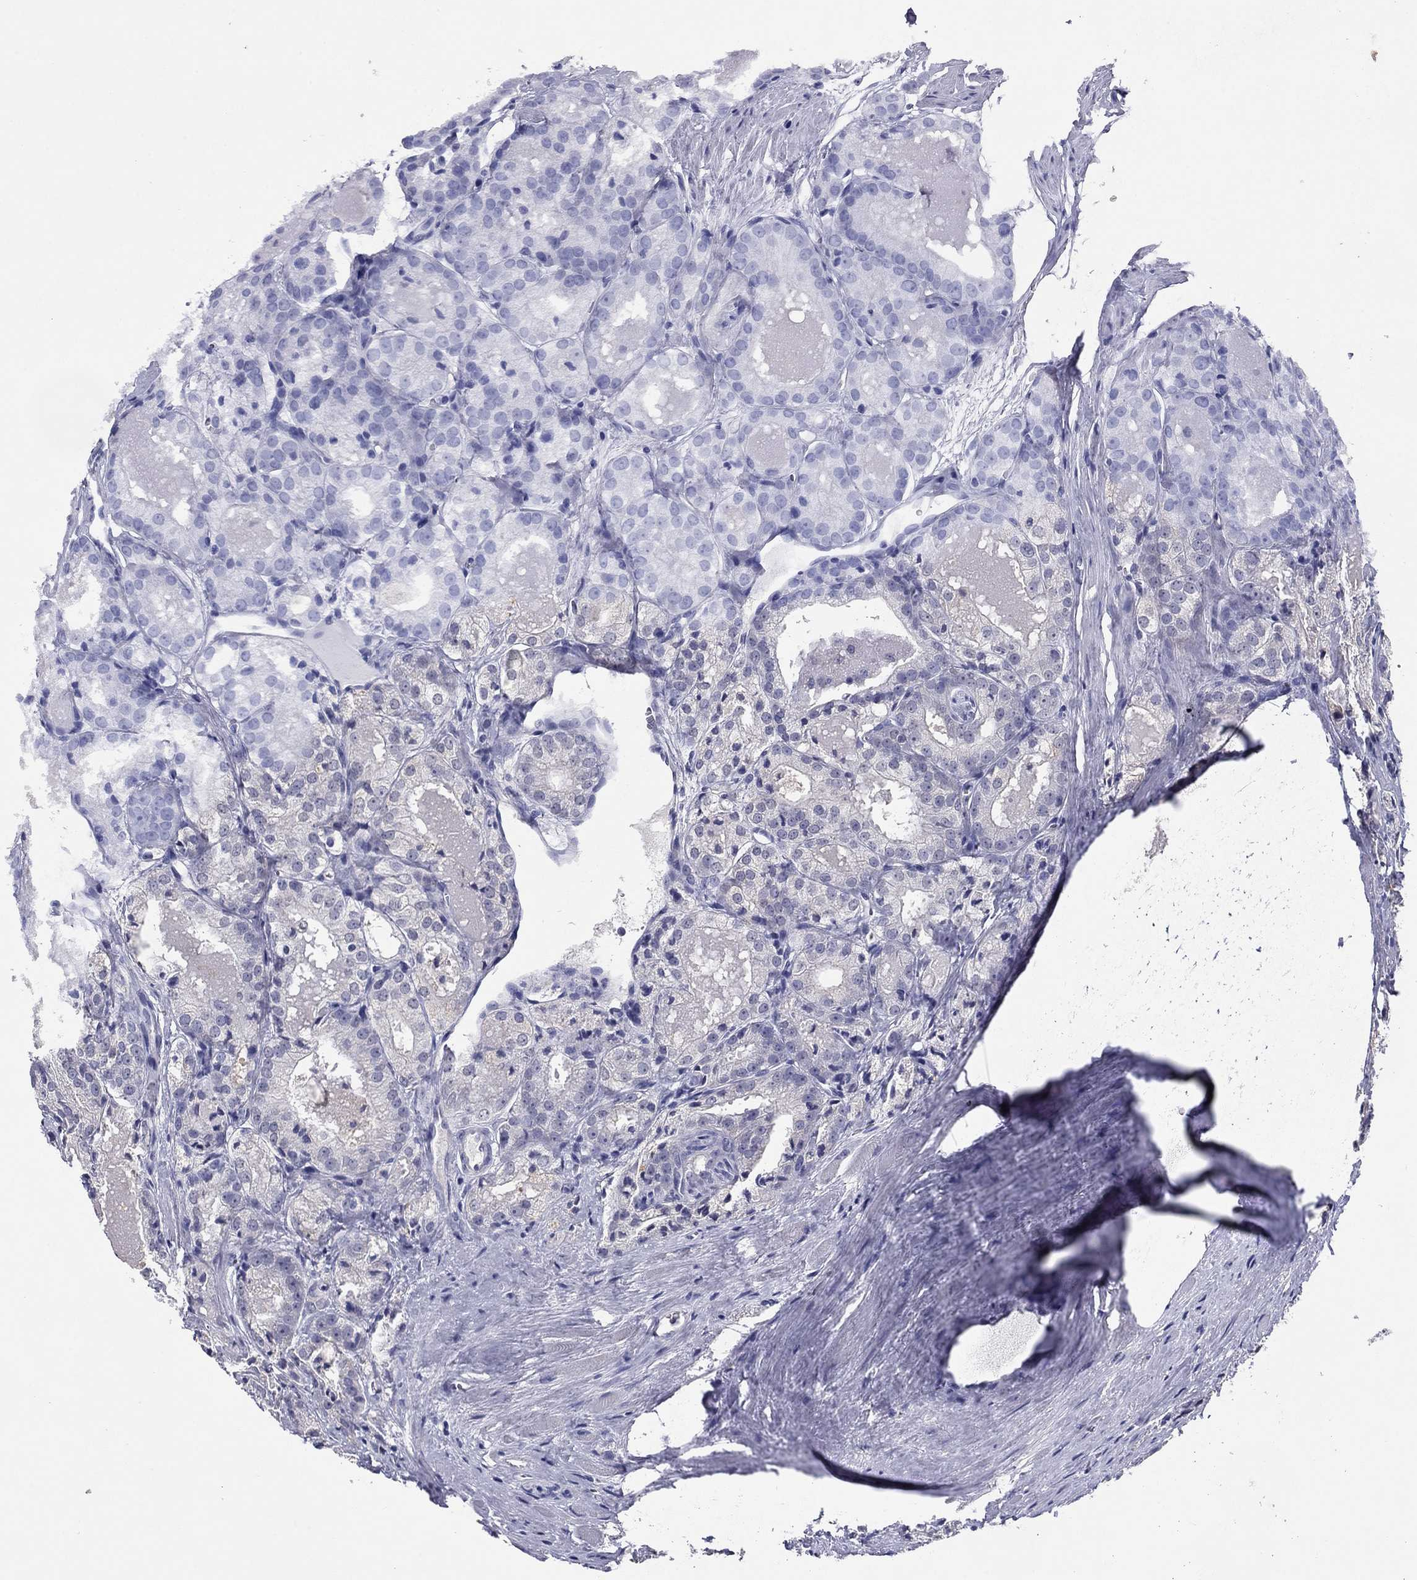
{"staining": {"intensity": "negative", "quantity": "none", "location": "none"}, "tissue": "prostate cancer", "cell_type": "Tumor cells", "image_type": "cancer", "snomed": [{"axis": "morphology", "description": "Adenocarcinoma, NOS"}, {"axis": "morphology", "description": "Adenocarcinoma, High grade"}, {"axis": "topography", "description": "Prostate"}], "caption": "The histopathology image reveals no significant expression in tumor cells of prostate cancer (adenocarcinoma). (DAB IHC, high magnification).", "gene": "HAO1", "patient": {"sex": "male", "age": 70}}